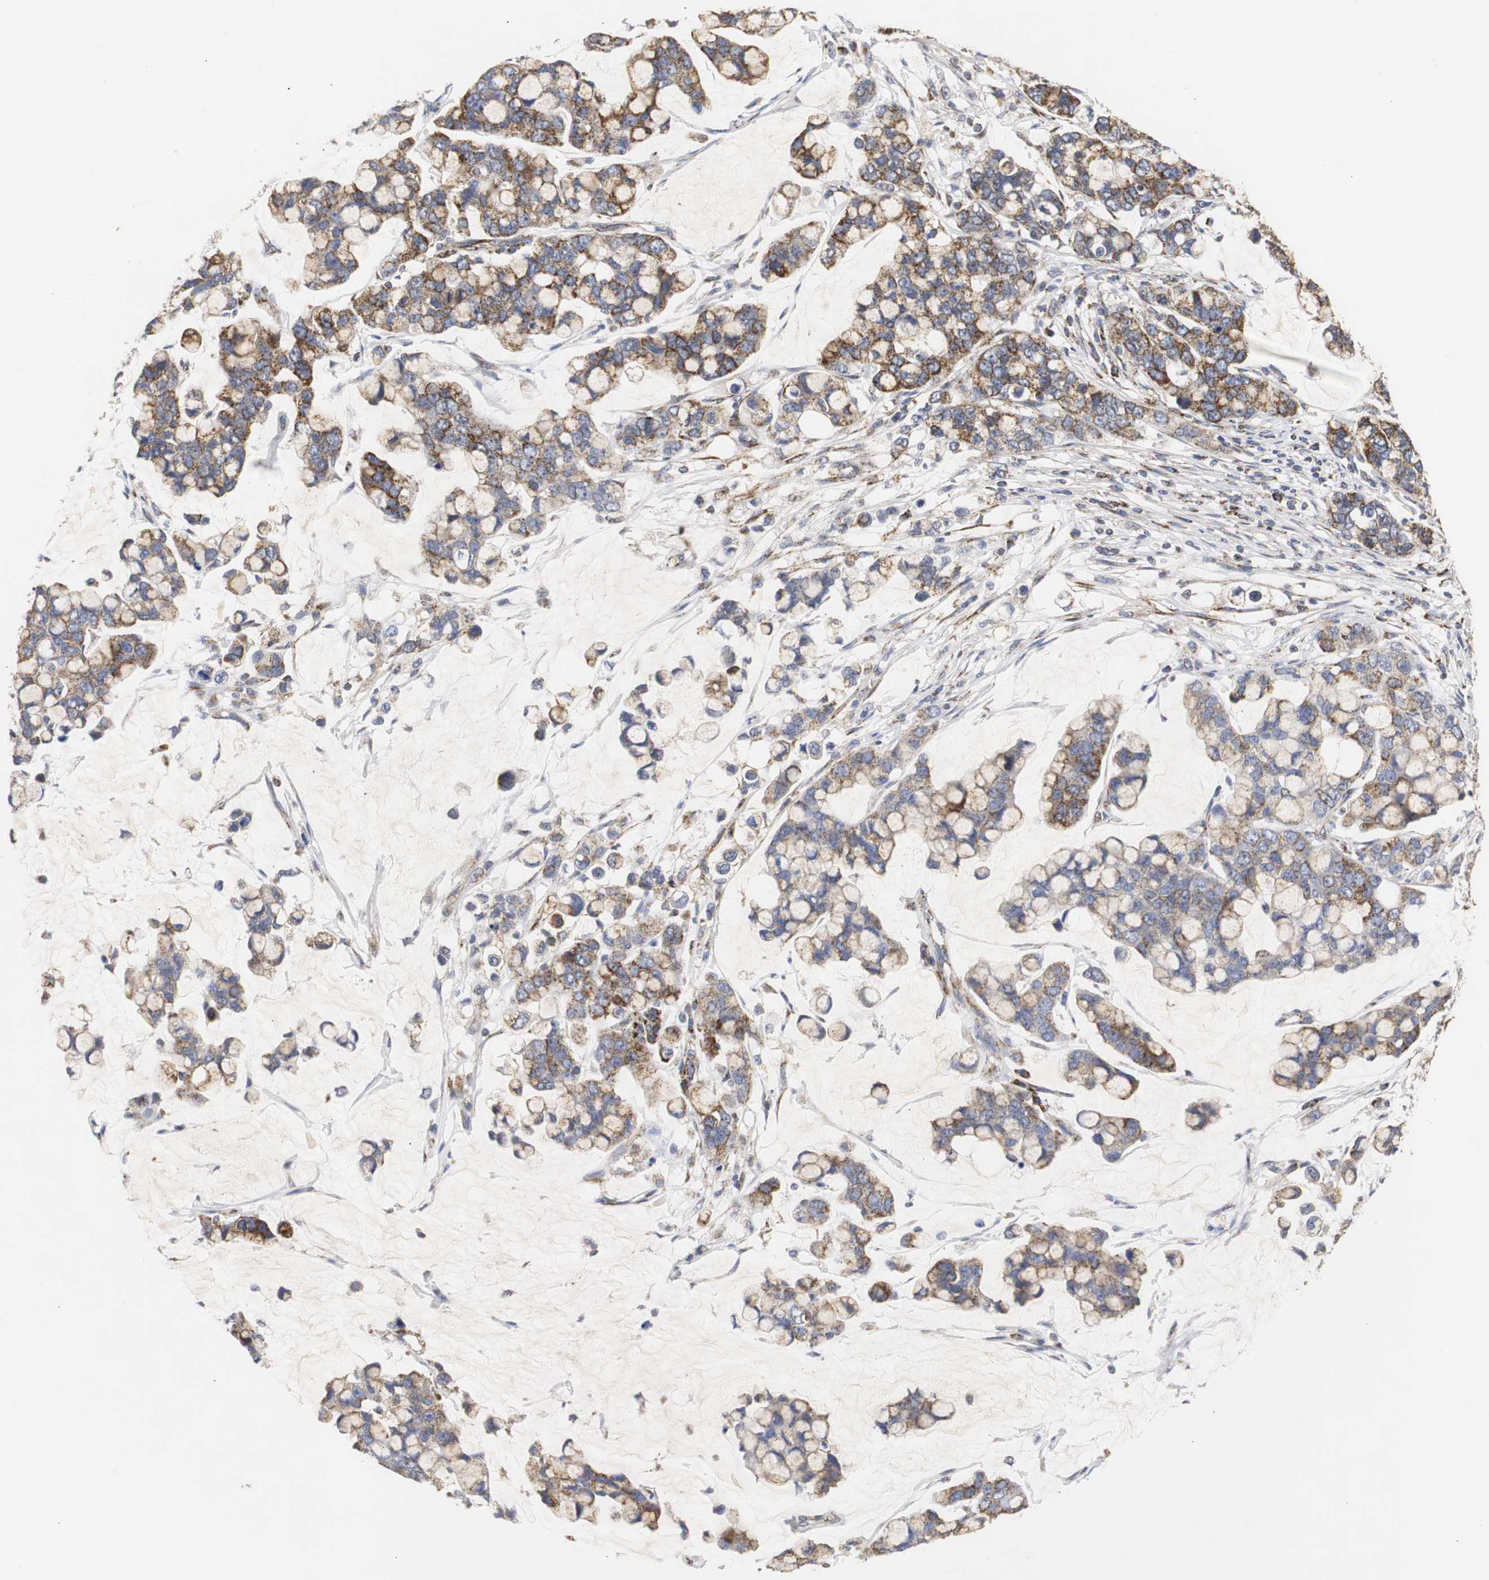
{"staining": {"intensity": "strong", "quantity": "25%-75%", "location": "cytoplasmic/membranous"}, "tissue": "stomach cancer", "cell_type": "Tumor cells", "image_type": "cancer", "snomed": [{"axis": "morphology", "description": "Adenocarcinoma, NOS"}, {"axis": "topography", "description": "Stomach, lower"}], "caption": "The photomicrograph reveals staining of stomach cancer (adenocarcinoma), revealing strong cytoplasmic/membranous protein positivity (brown color) within tumor cells.", "gene": "HSD17B10", "patient": {"sex": "male", "age": 84}}